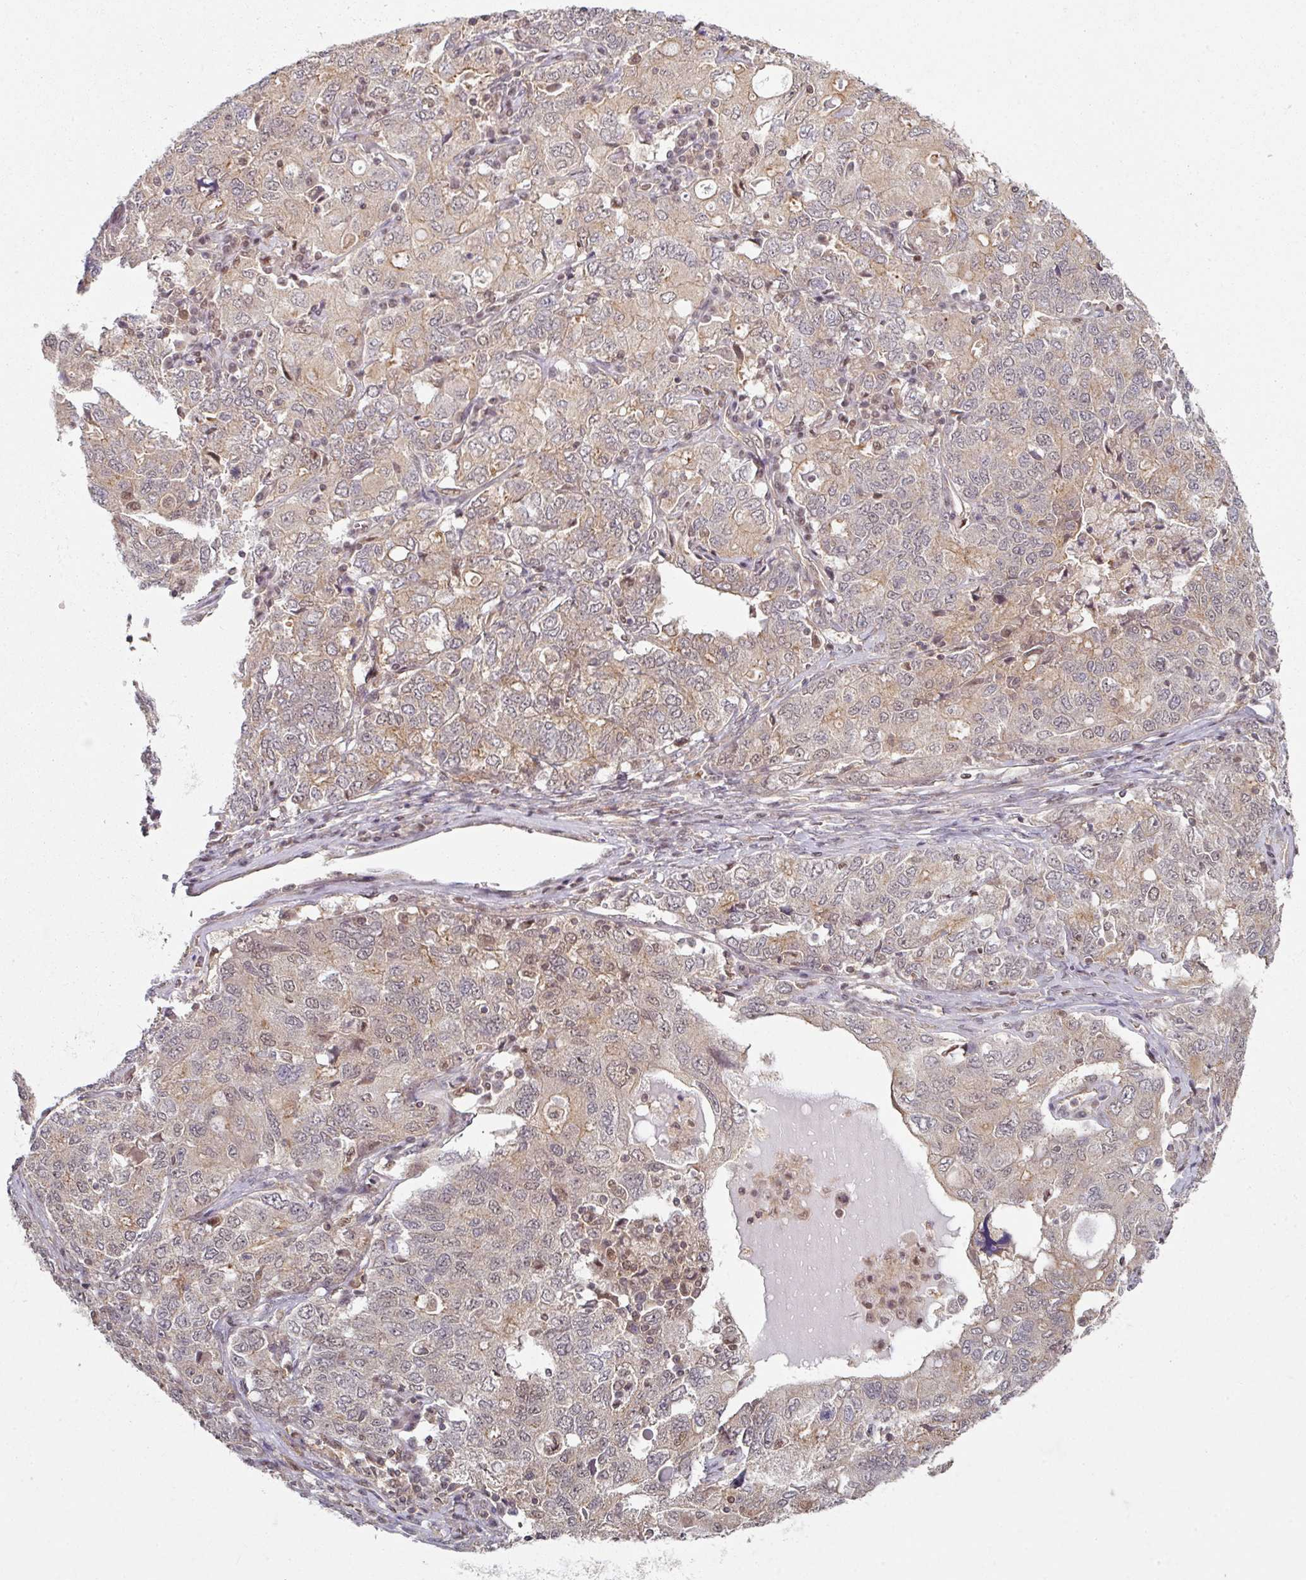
{"staining": {"intensity": "weak", "quantity": "<25%", "location": "cytoplasmic/membranous,nuclear"}, "tissue": "ovarian cancer", "cell_type": "Tumor cells", "image_type": "cancer", "snomed": [{"axis": "morphology", "description": "Carcinoma, endometroid"}, {"axis": "topography", "description": "Ovary"}], "caption": "The micrograph exhibits no significant positivity in tumor cells of ovarian cancer (endometroid carcinoma).", "gene": "PSME3IP1", "patient": {"sex": "female", "age": 62}}